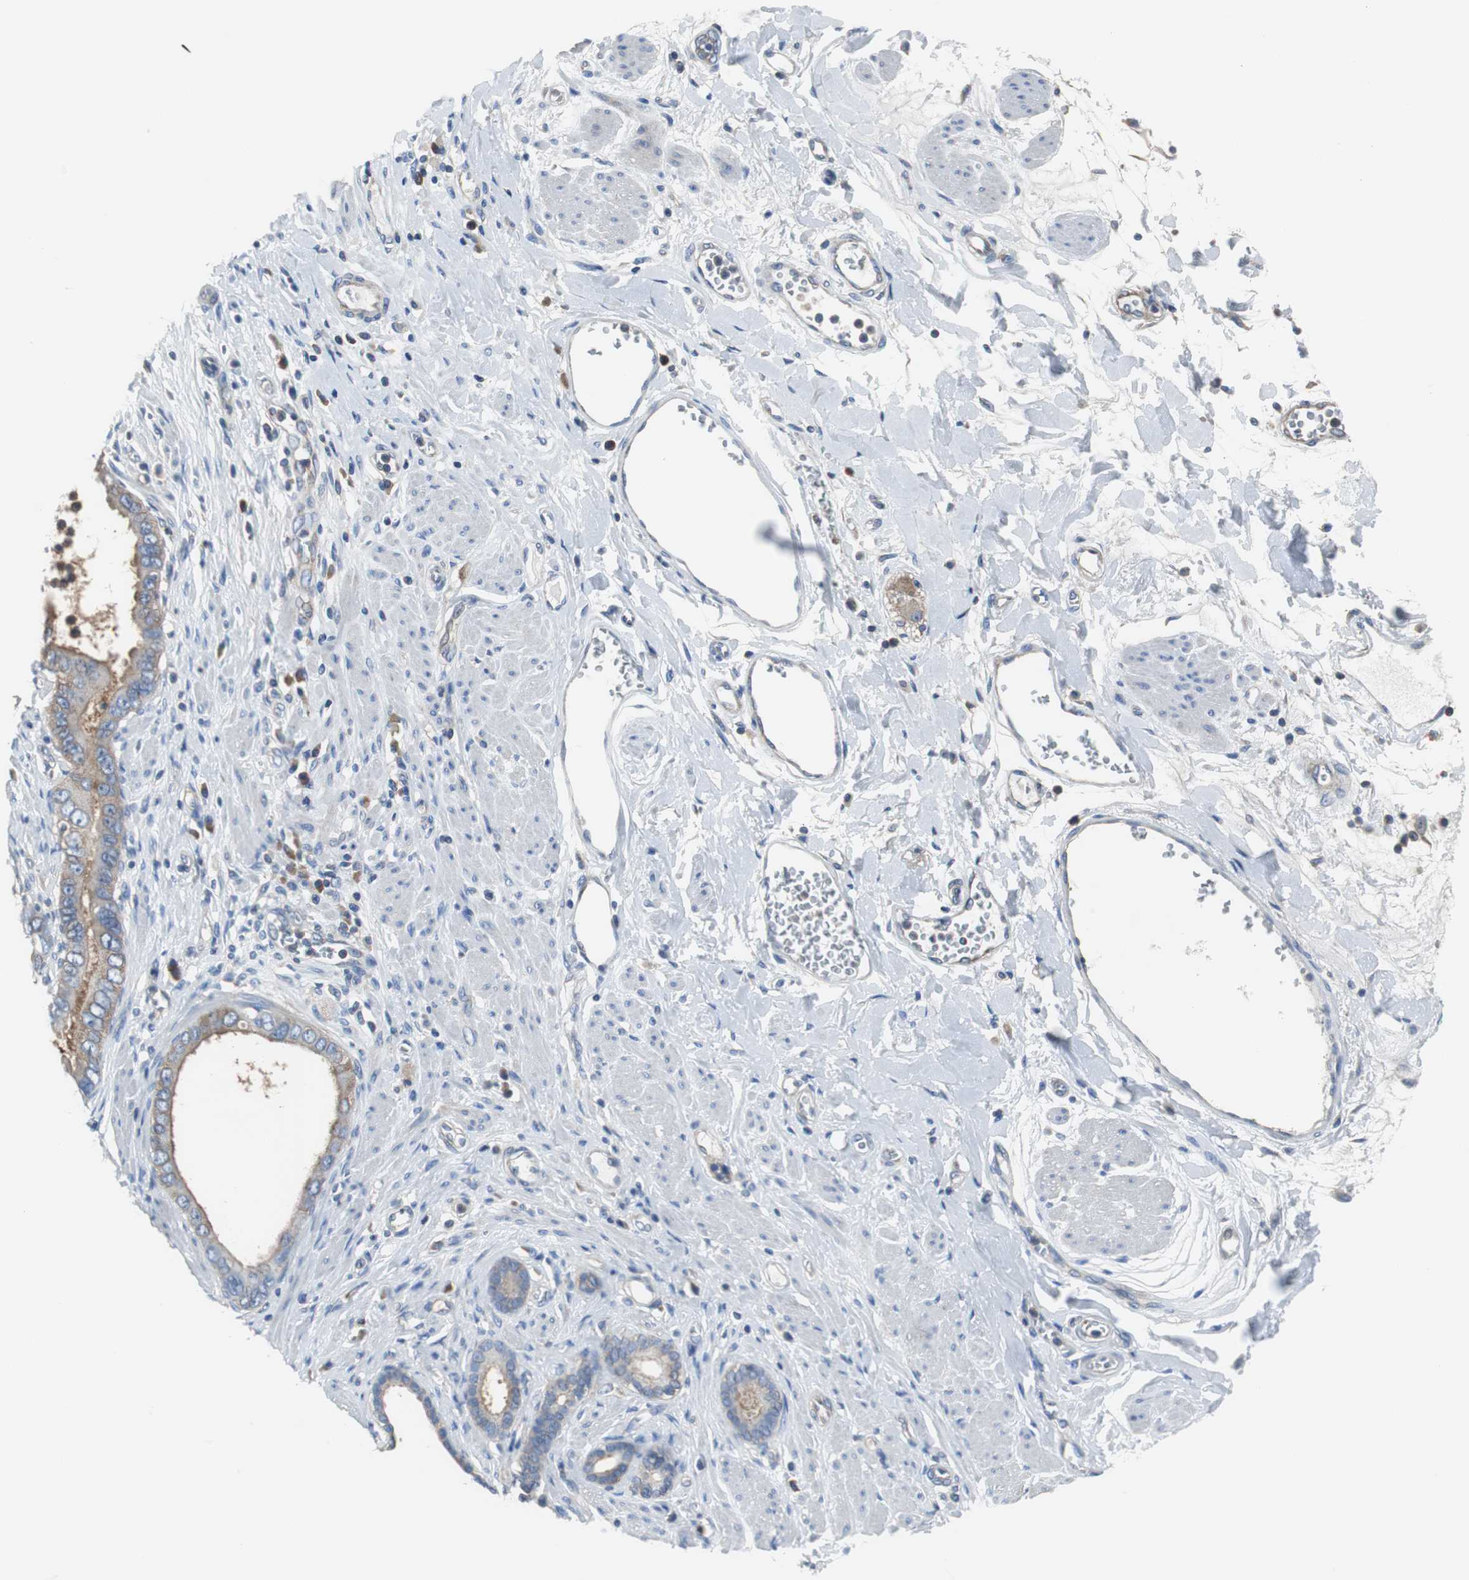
{"staining": {"intensity": "moderate", "quantity": ">75%", "location": "cytoplasmic/membranous"}, "tissue": "pancreatic cancer", "cell_type": "Tumor cells", "image_type": "cancer", "snomed": [{"axis": "morphology", "description": "Normal tissue, NOS"}, {"axis": "topography", "description": "Lymph node"}], "caption": "IHC photomicrograph of neoplastic tissue: pancreatic cancer stained using immunohistochemistry displays medium levels of moderate protein expression localized specifically in the cytoplasmic/membranous of tumor cells, appearing as a cytoplasmic/membranous brown color.", "gene": "BRAF", "patient": {"sex": "male", "age": 50}}